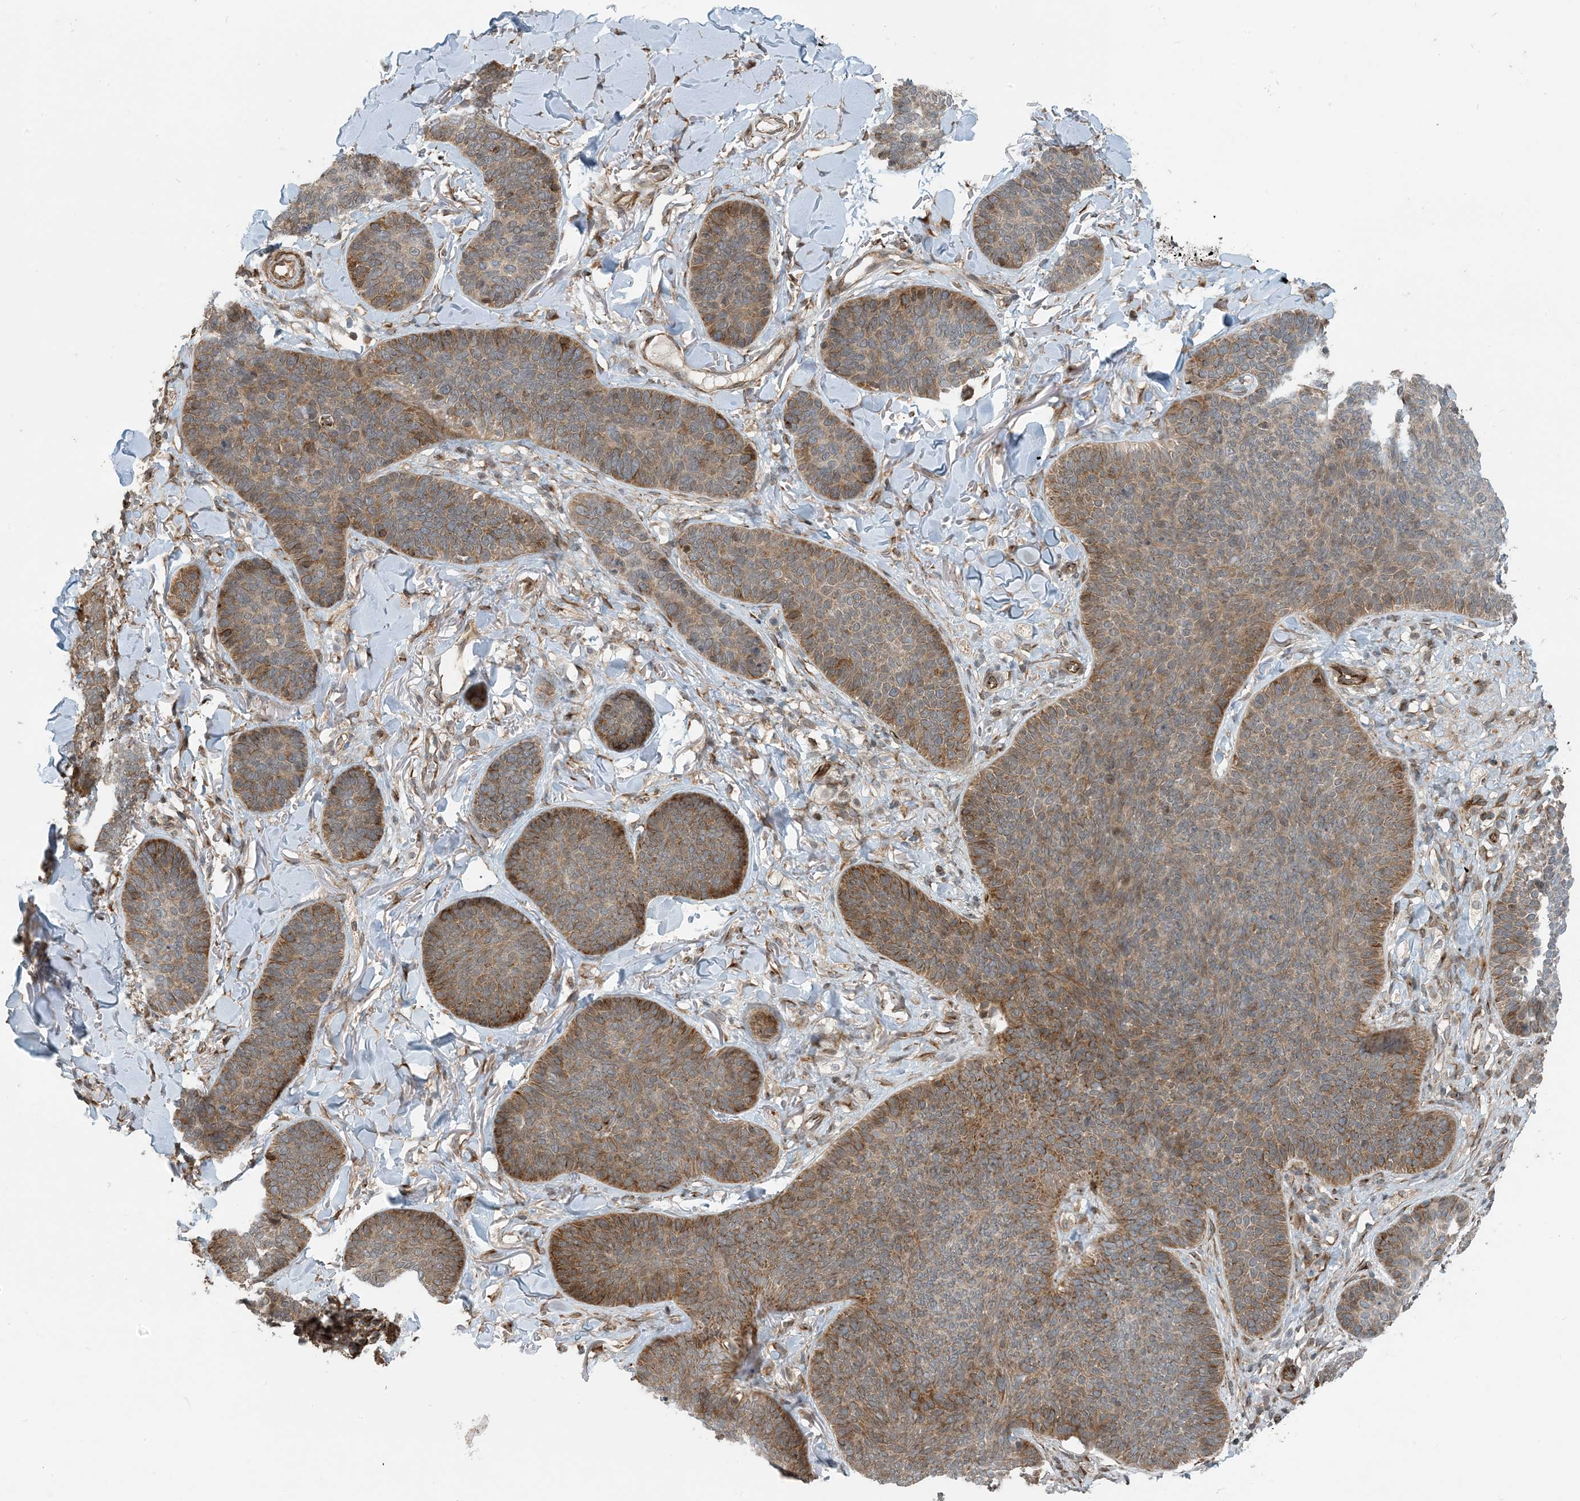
{"staining": {"intensity": "moderate", "quantity": ">75%", "location": "cytoplasmic/membranous"}, "tissue": "skin cancer", "cell_type": "Tumor cells", "image_type": "cancer", "snomed": [{"axis": "morphology", "description": "Basal cell carcinoma"}, {"axis": "topography", "description": "Skin"}], "caption": "Immunohistochemistry (IHC) (DAB (3,3'-diaminobenzidine)) staining of human skin basal cell carcinoma demonstrates moderate cytoplasmic/membranous protein positivity in approximately >75% of tumor cells.", "gene": "ZBTB3", "patient": {"sex": "male", "age": 85}}